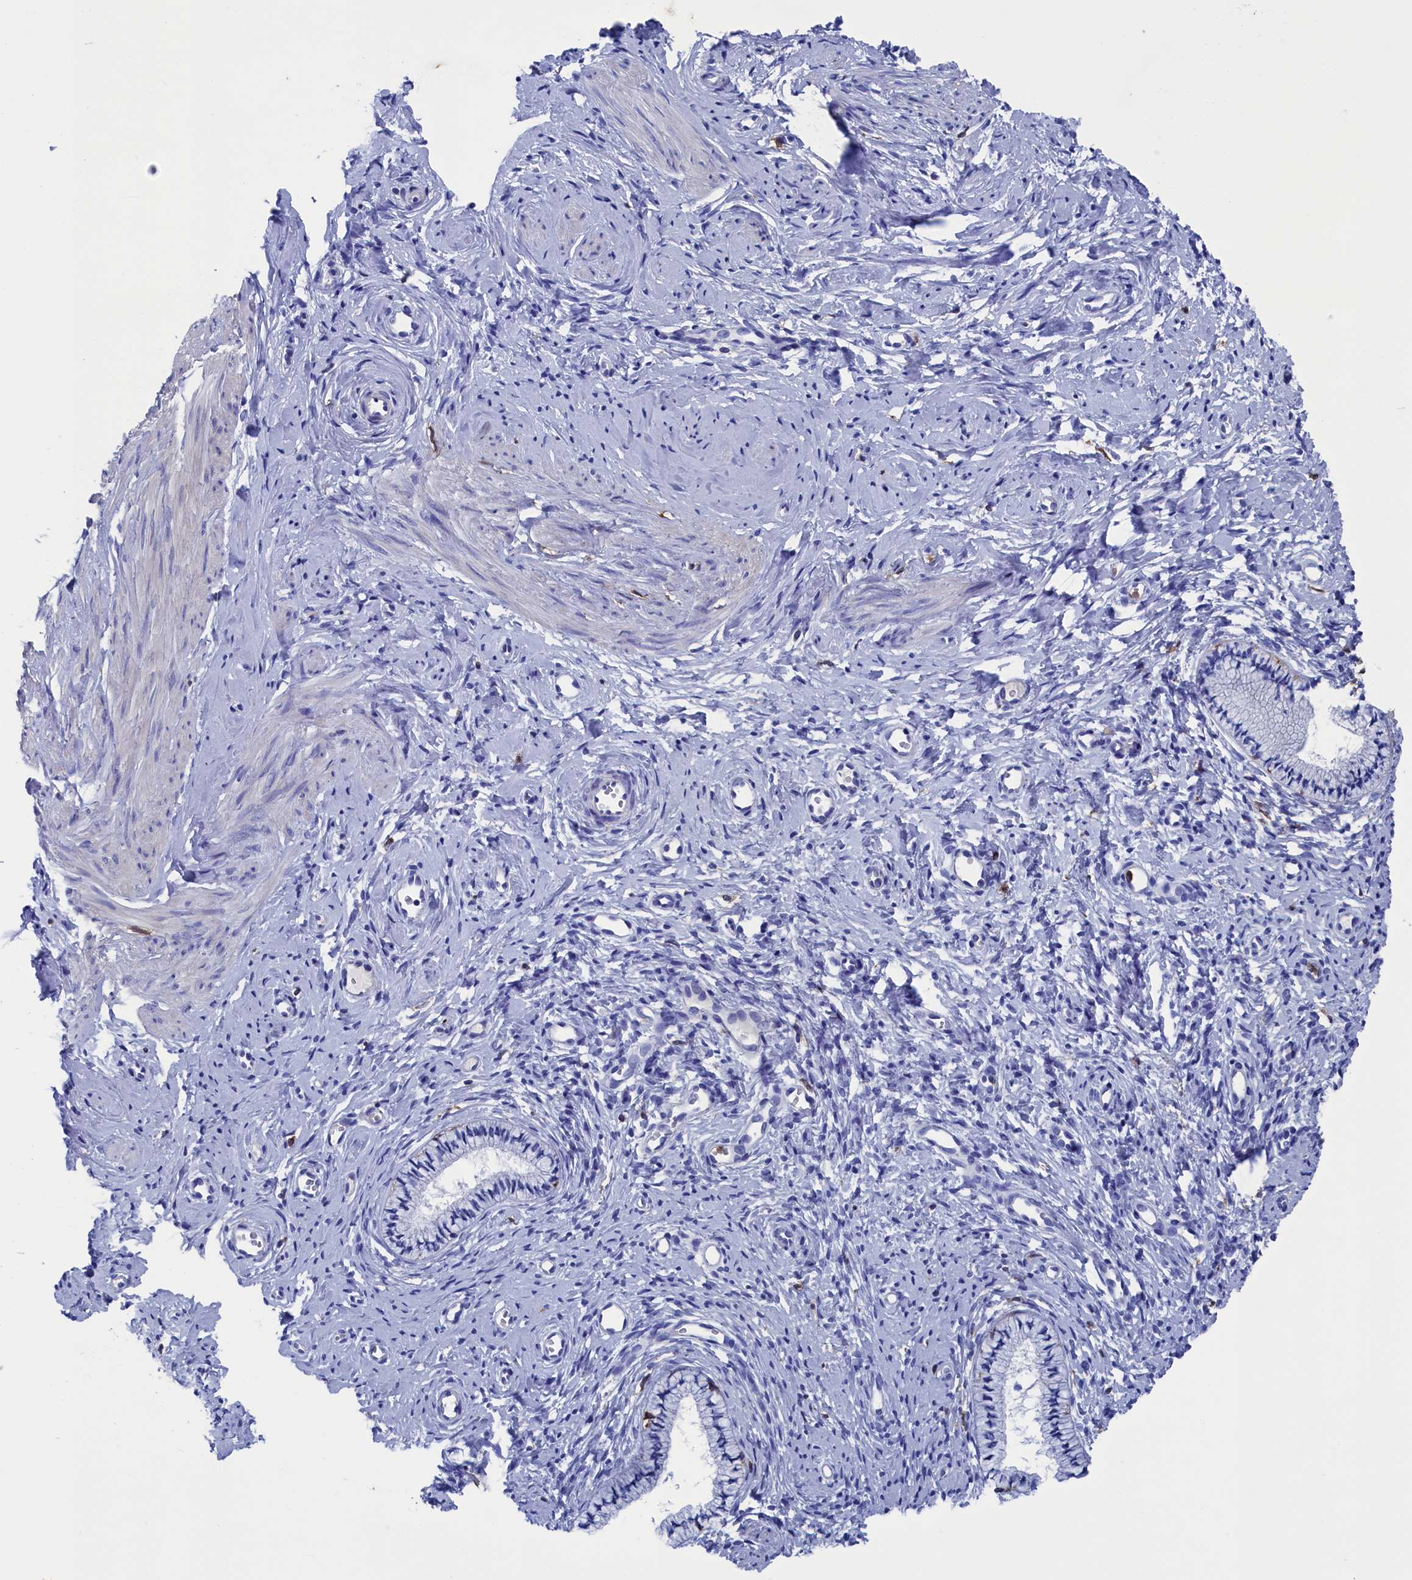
{"staining": {"intensity": "negative", "quantity": "none", "location": "none"}, "tissue": "cervix", "cell_type": "Glandular cells", "image_type": "normal", "snomed": [{"axis": "morphology", "description": "Normal tissue, NOS"}, {"axis": "topography", "description": "Cervix"}], "caption": "This image is of normal cervix stained with immunohistochemistry to label a protein in brown with the nuclei are counter-stained blue. There is no staining in glandular cells.", "gene": "TYROBP", "patient": {"sex": "female", "age": 57}}